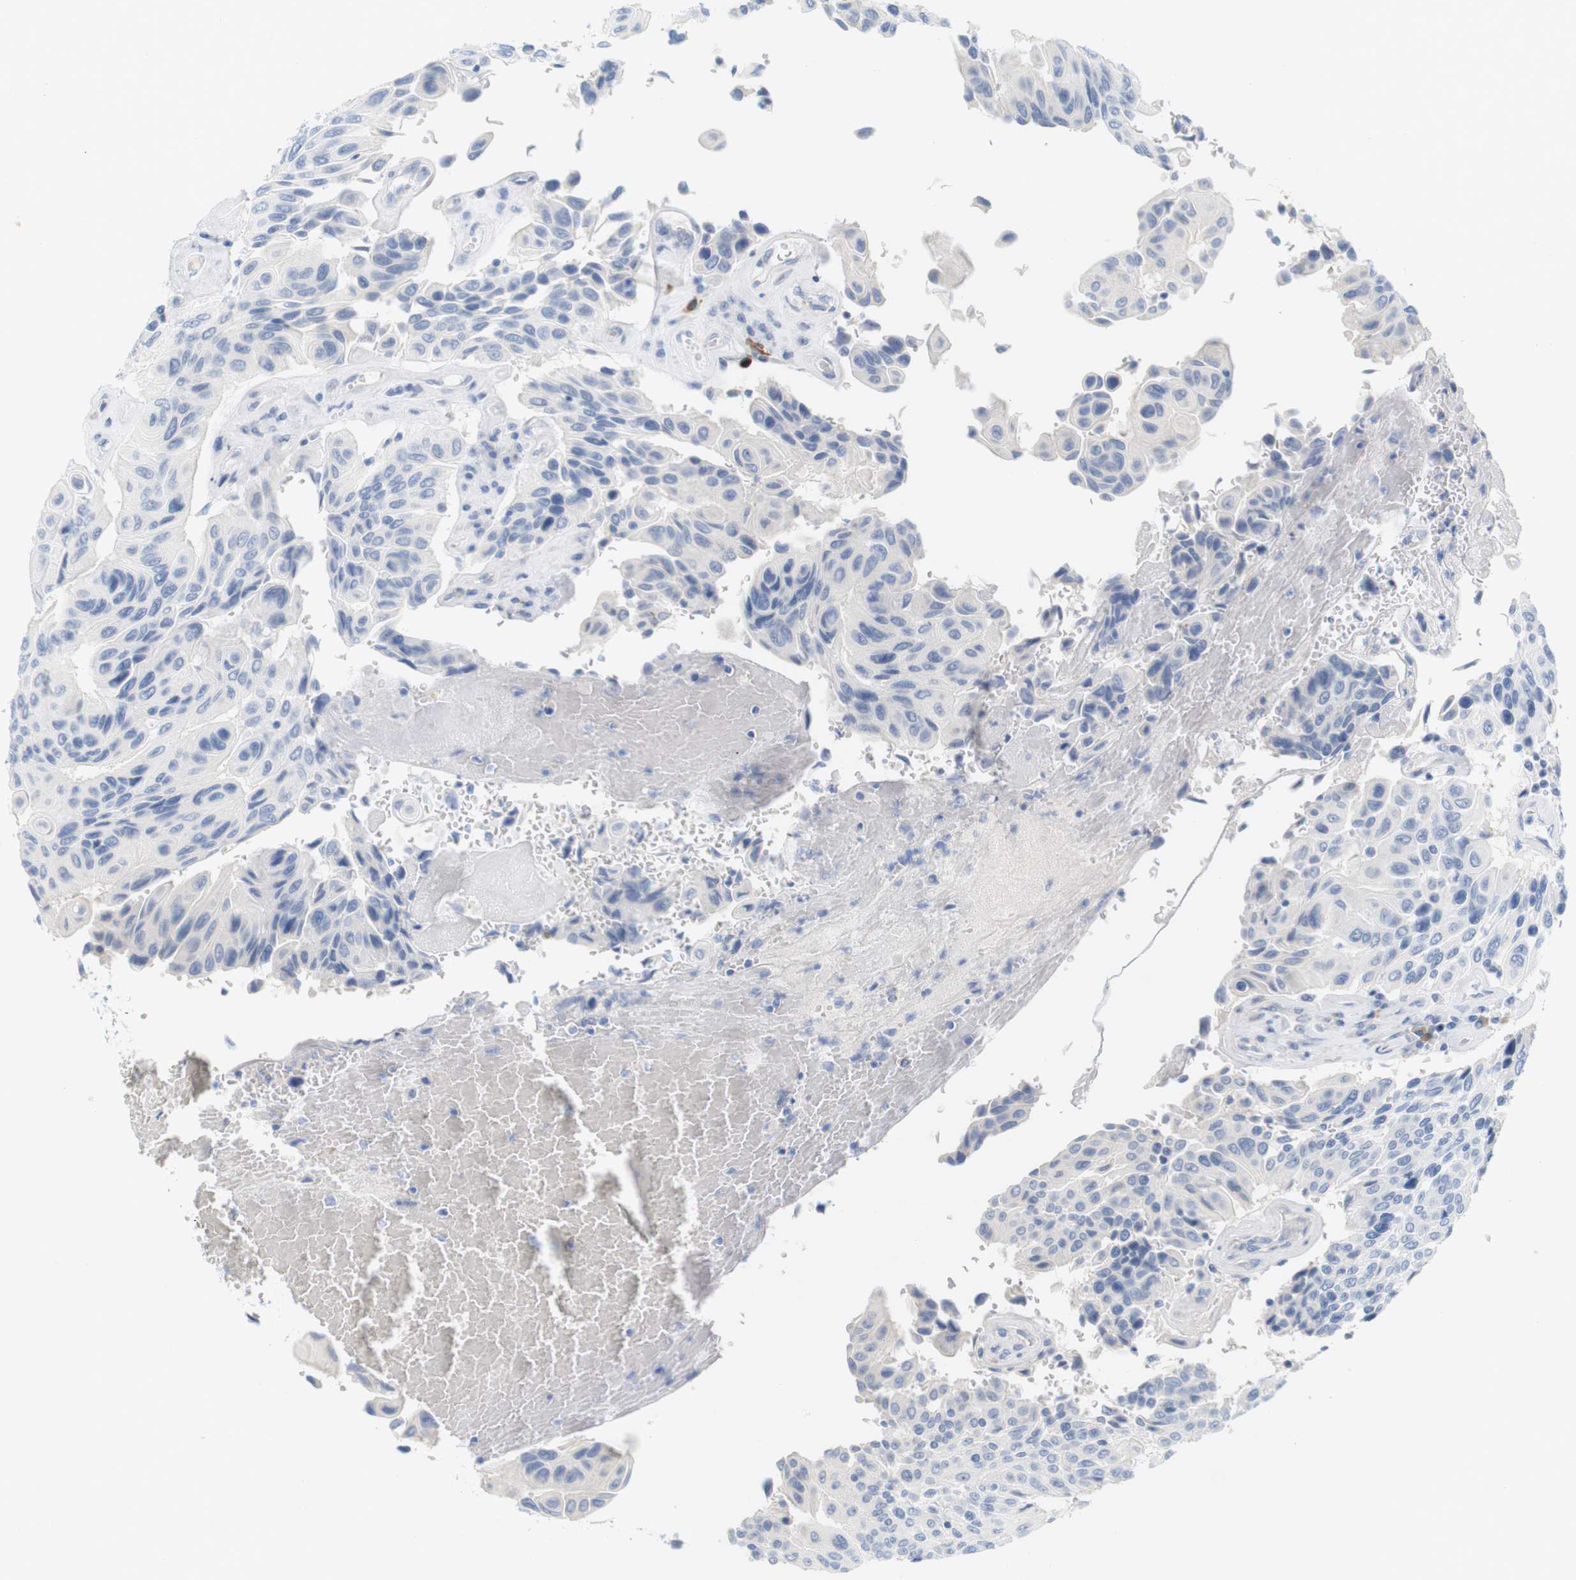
{"staining": {"intensity": "negative", "quantity": "none", "location": "none"}, "tissue": "urothelial cancer", "cell_type": "Tumor cells", "image_type": "cancer", "snomed": [{"axis": "morphology", "description": "Urothelial carcinoma, High grade"}, {"axis": "topography", "description": "Urinary bladder"}], "caption": "The photomicrograph exhibits no staining of tumor cells in urothelial carcinoma (high-grade). Brightfield microscopy of immunohistochemistry (IHC) stained with DAB (3,3'-diaminobenzidine) (brown) and hematoxylin (blue), captured at high magnification.", "gene": "RGS9", "patient": {"sex": "male", "age": 66}}